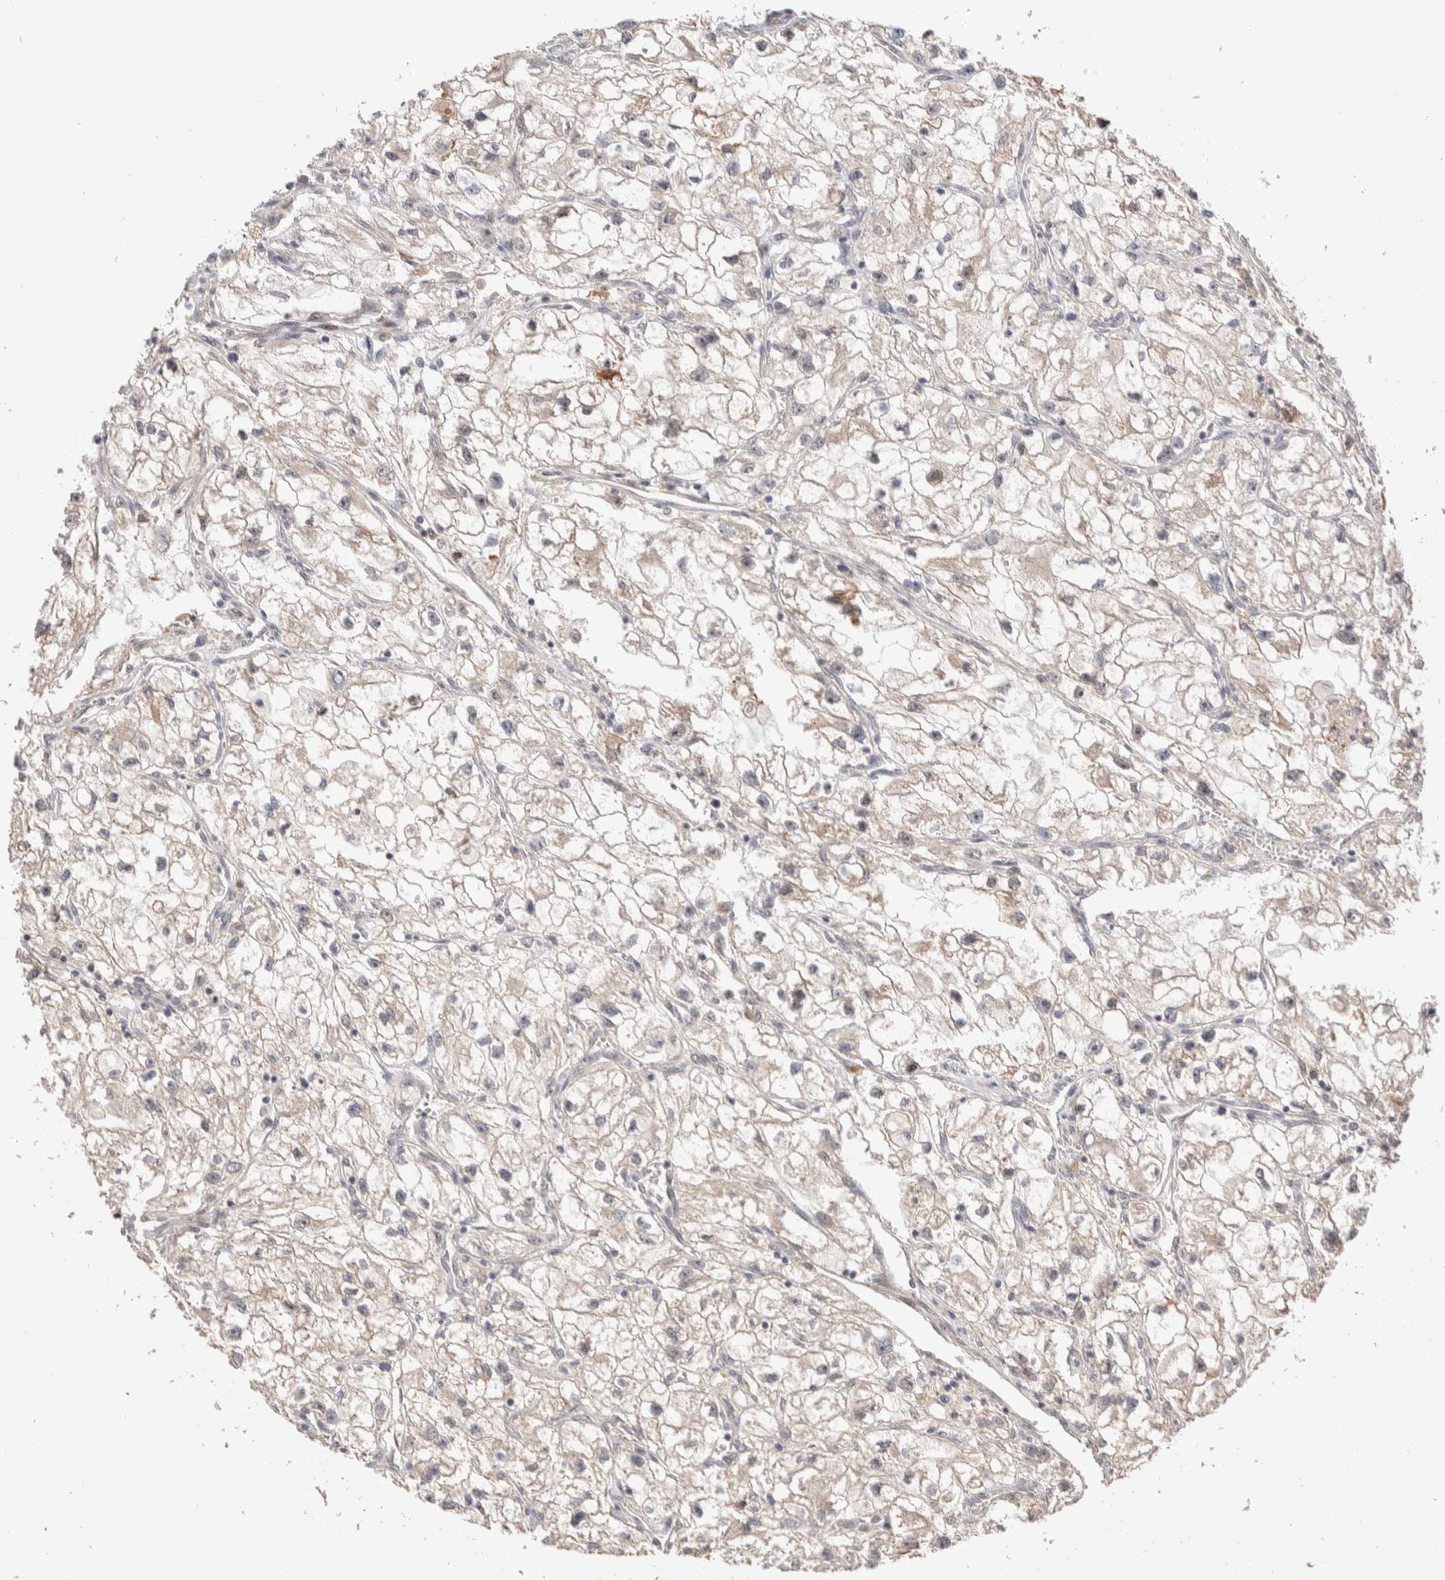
{"staining": {"intensity": "weak", "quantity": ">75%", "location": "cytoplasmic/membranous"}, "tissue": "renal cancer", "cell_type": "Tumor cells", "image_type": "cancer", "snomed": [{"axis": "morphology", "description": "Adenocarcinoma, NOS"}, {"axis": "topography", "description": "Kidney"}], "caption": "The micrograph displays immunohistochemical staining of renal cancer (adenocarcinoma). There is weak cytoplasmic/membranous expression is appreciated in about >75% of tumor cells. (DAB IHC with brightfield microscopy, high magnification).", "gene": "PRDM15", "patient": {"sex": "female", "age": 70}}